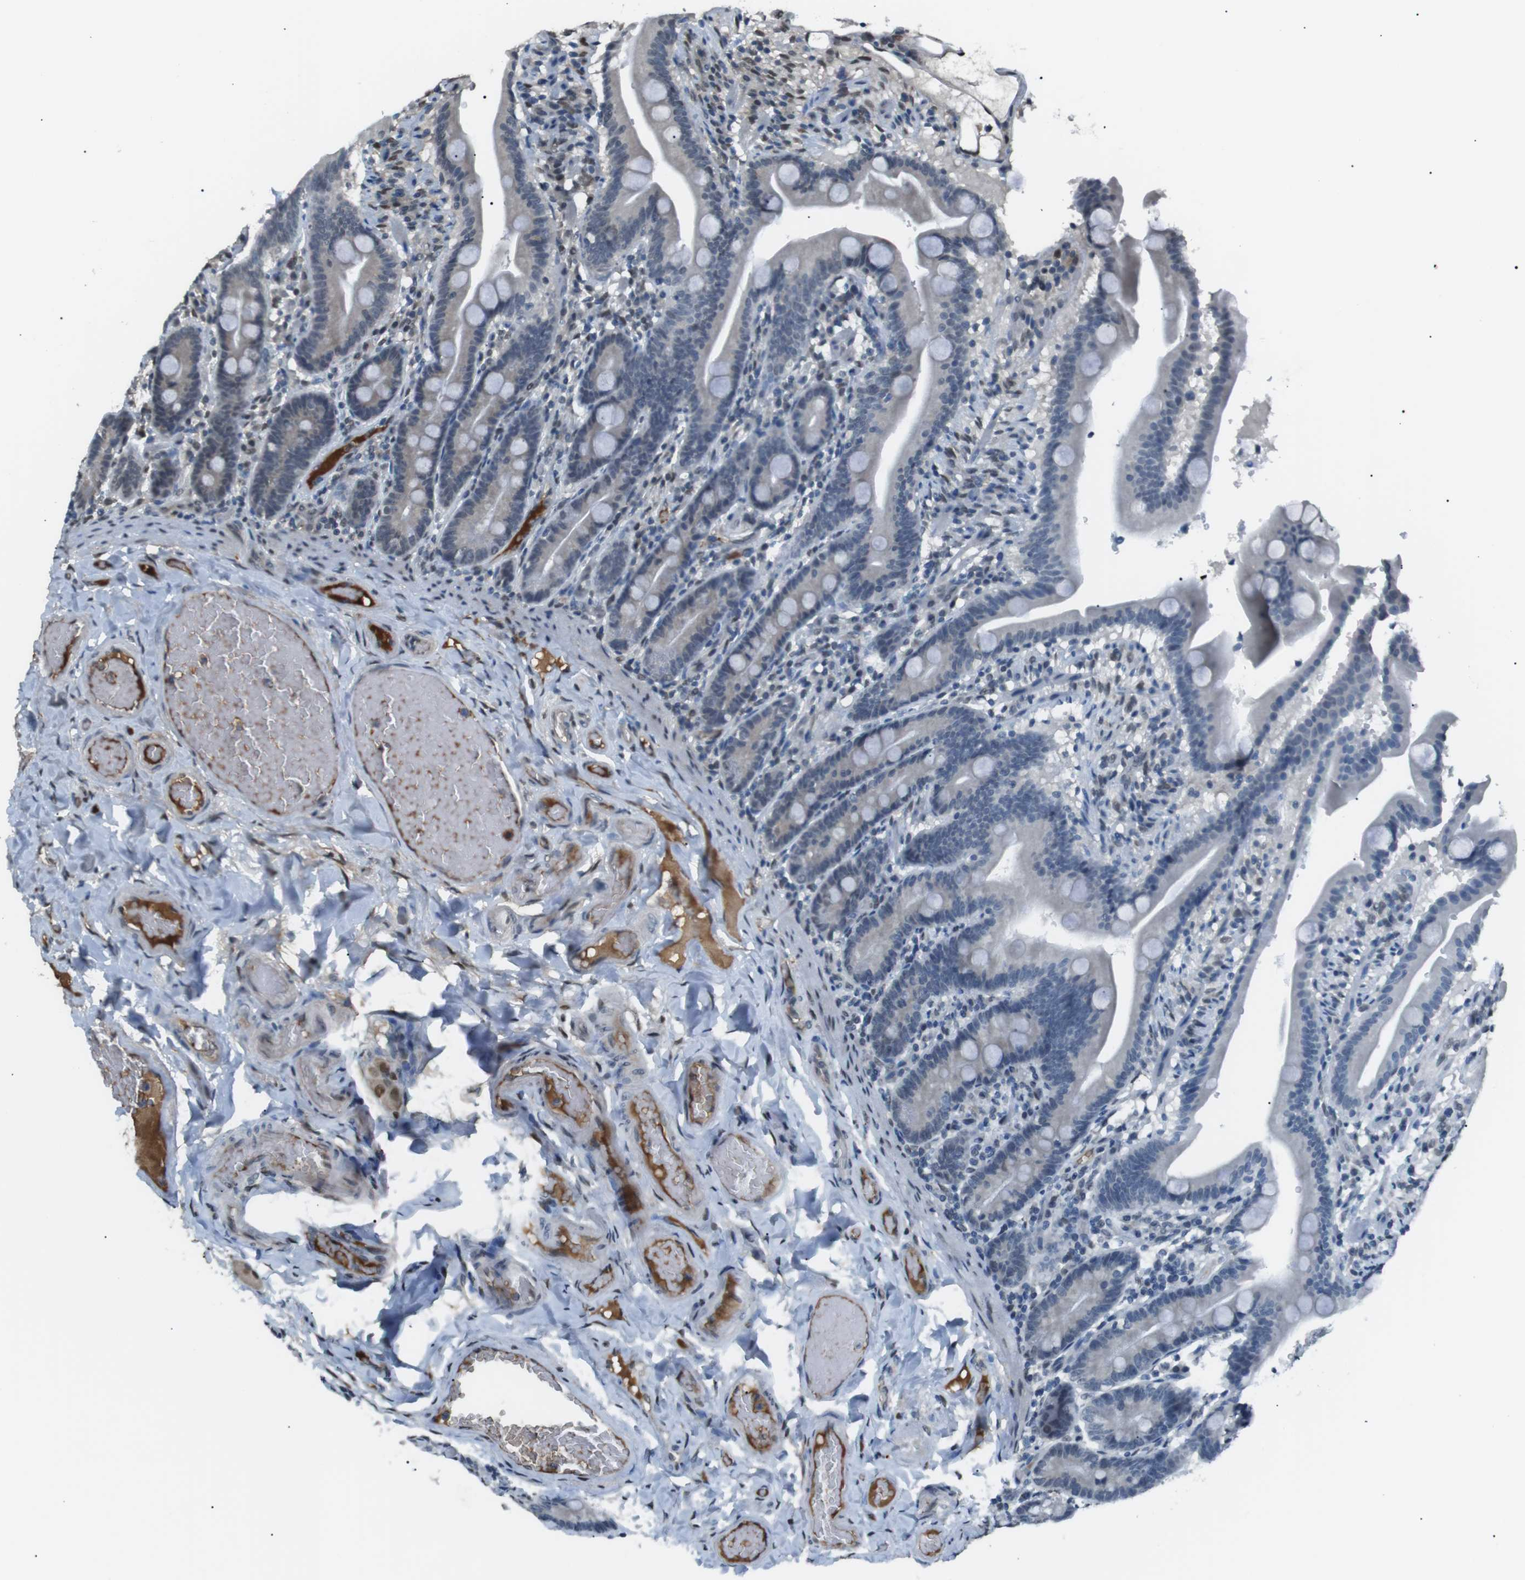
{"staining": {"intensity": "negative", "quantity": "none", "location": "none"}, "tissue": "duodenum", "cell_type": "Glandular cells", "image_type": "normal", "snomed": [{"axis": "morphology", "description": "Normal tissue, NOS"}, {"axis": "topography", "description": "Duodenum"}], "caption": "Histopathology image shows no protein positivity in glandular cells of benign duodenum. (DAB (3,3'-diaminobenzidine) IHC with hematoxylin counter stain).", "gene": "SRPK2", "patient": {"sex": "male", "age": 54}}